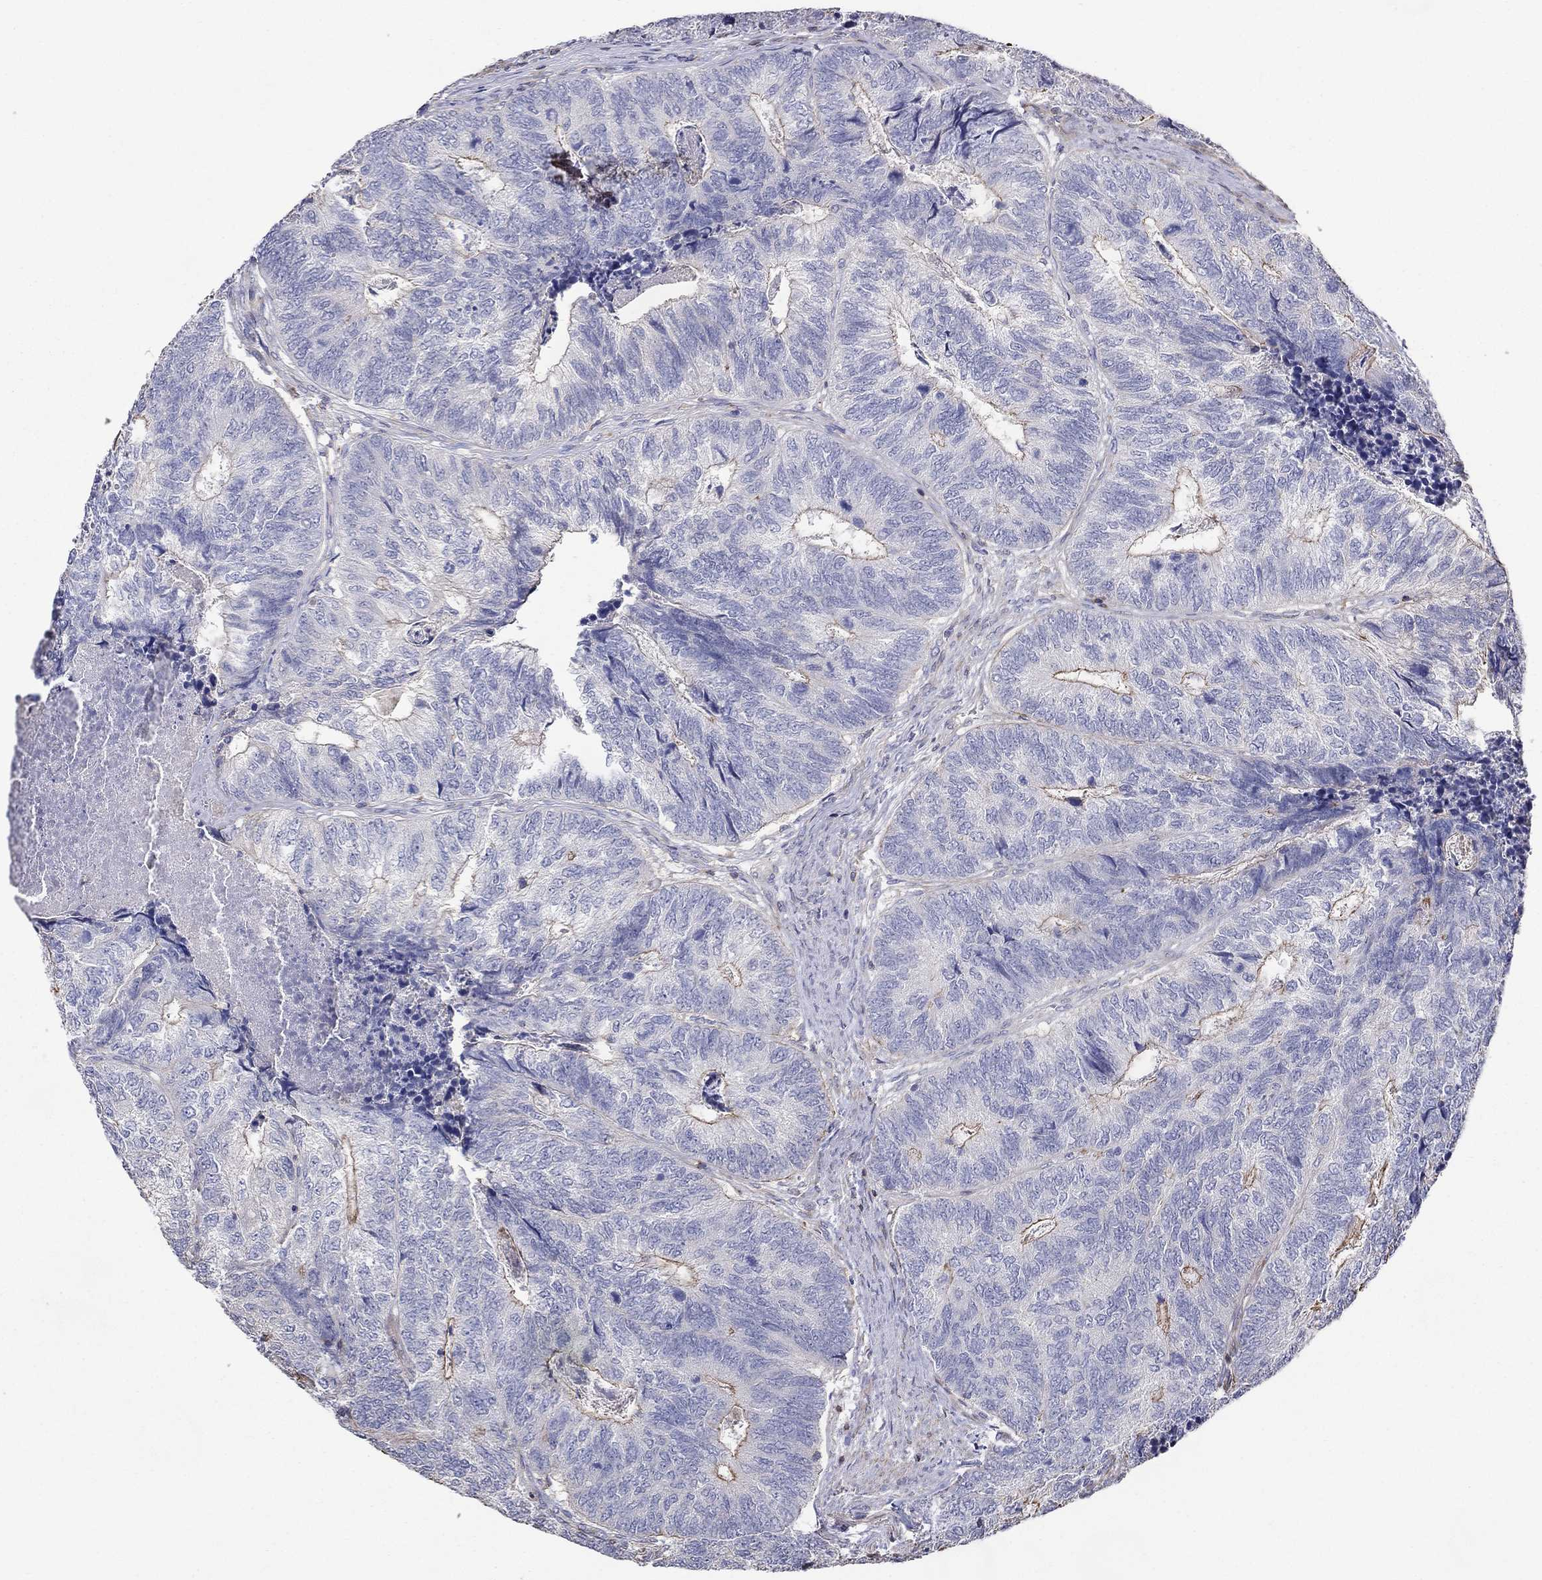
{"staining": {"intensity": "strong", "quantity": "<25%", "location": "cytoplasmic/membranous"}, "tissue": "colorectal cancer", "cell_type": "Tumor cells", "image_type": "cancer", "snomed": [{"axis": "morphology", "description": "Adenocarcinoma, NOS"}, {"axis": "topography", "description": "Colon"}], "caption": "Brown immunohistochemical staining in human colorectal adenocarcinoma displays strong cytoplasmic/membranous staining in approximately <25% of tumor cells. (Brightfield microscopy of DAB IHC at high magnification).", "gene": "NPHP1", "patient": {"sex": "female", "age": 67}}